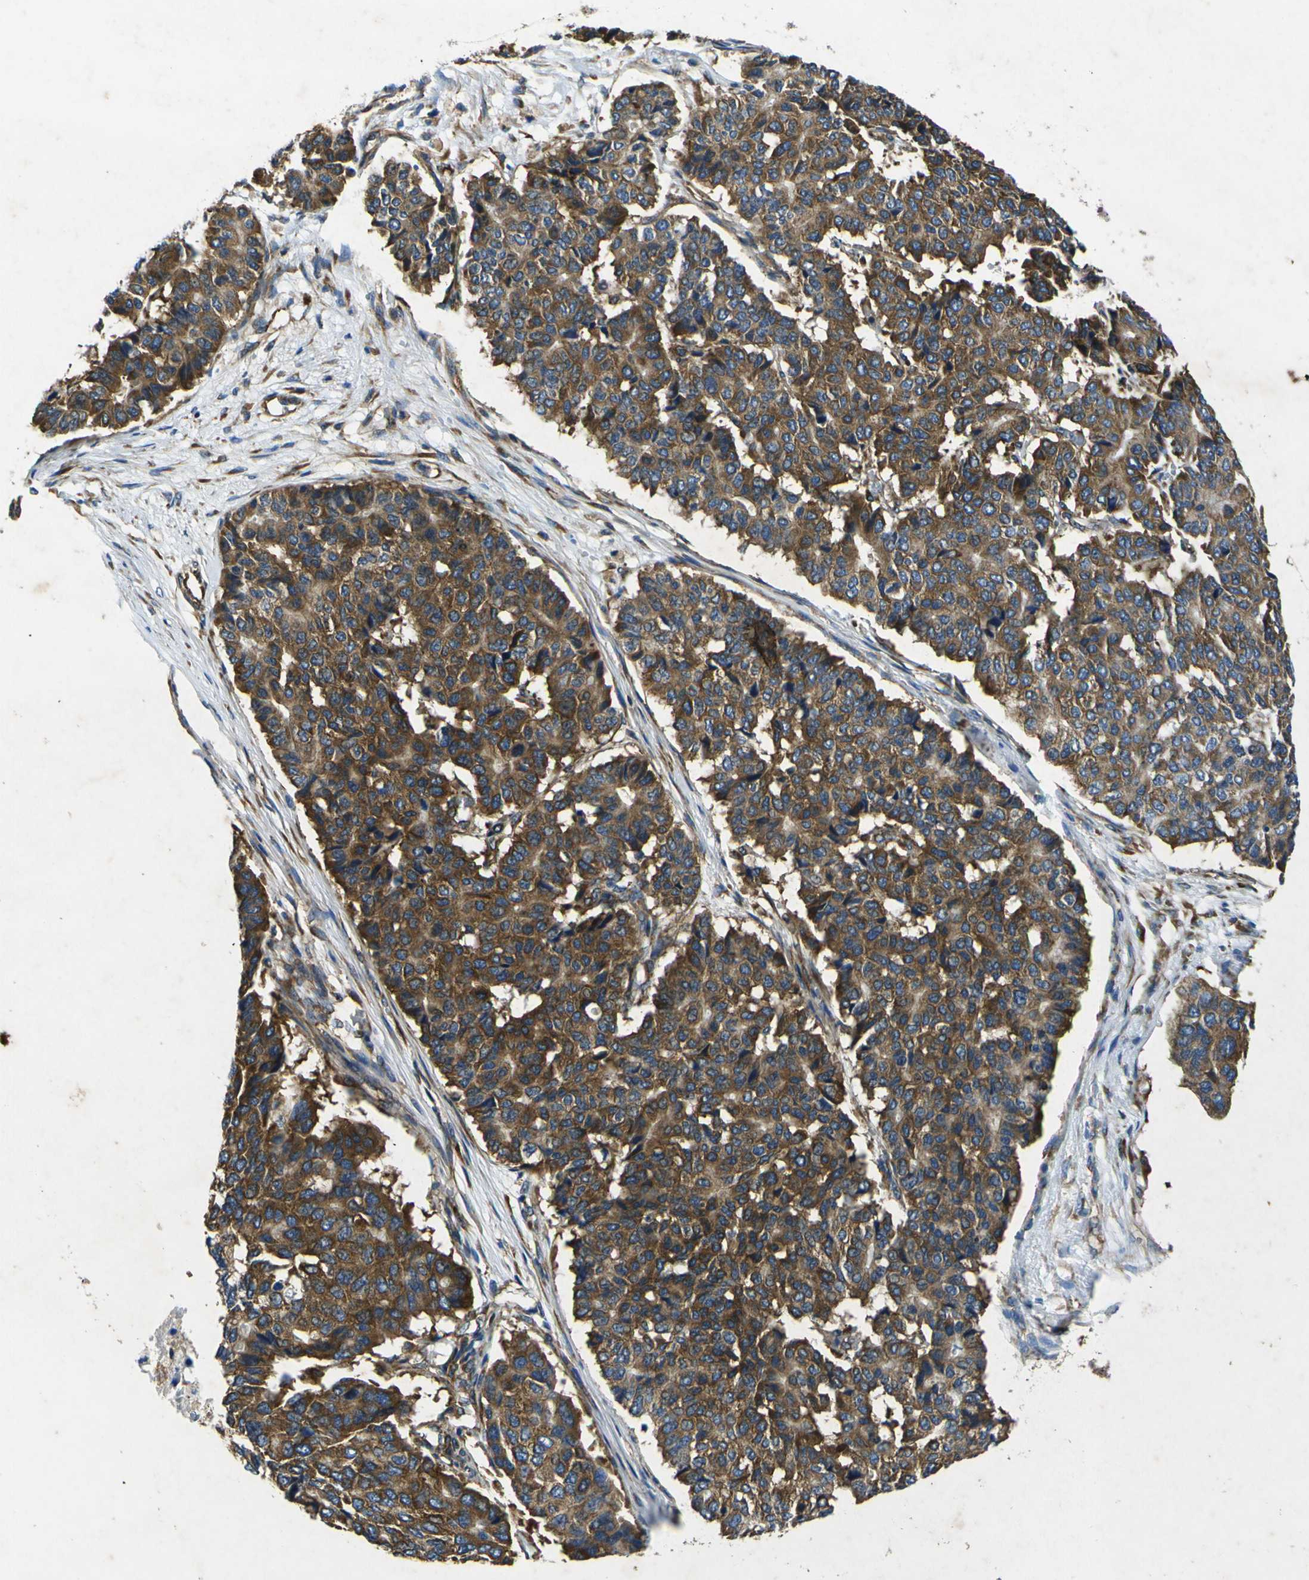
{"staining": {"intensity": "strong", "quantity": ">75%", "location": "cytoplasmic/membranous"}, "tissue": "pancreatic cancer", "cell_type": "Tumor cells", "image_type": "cancer", "snomed": [{"axis": "morphology", "description": "Adenocarcinoma, NOS"}, {"axis": "topography", "description": "Pancreas"}], "caption": "IHC staining of pancreatic cancer, which demonstrates high levels of strong cytoplasmic/membranous expression in about >75% of tumor cells indicating strong cytoplasmic/membranous protein expression. The staining was performed using DAB (brown) for protein detection and nuclei were counterstained in hematoxylin (blue).", "gene": "RPSA", "patient": {"sex": "male", "age": 50}}